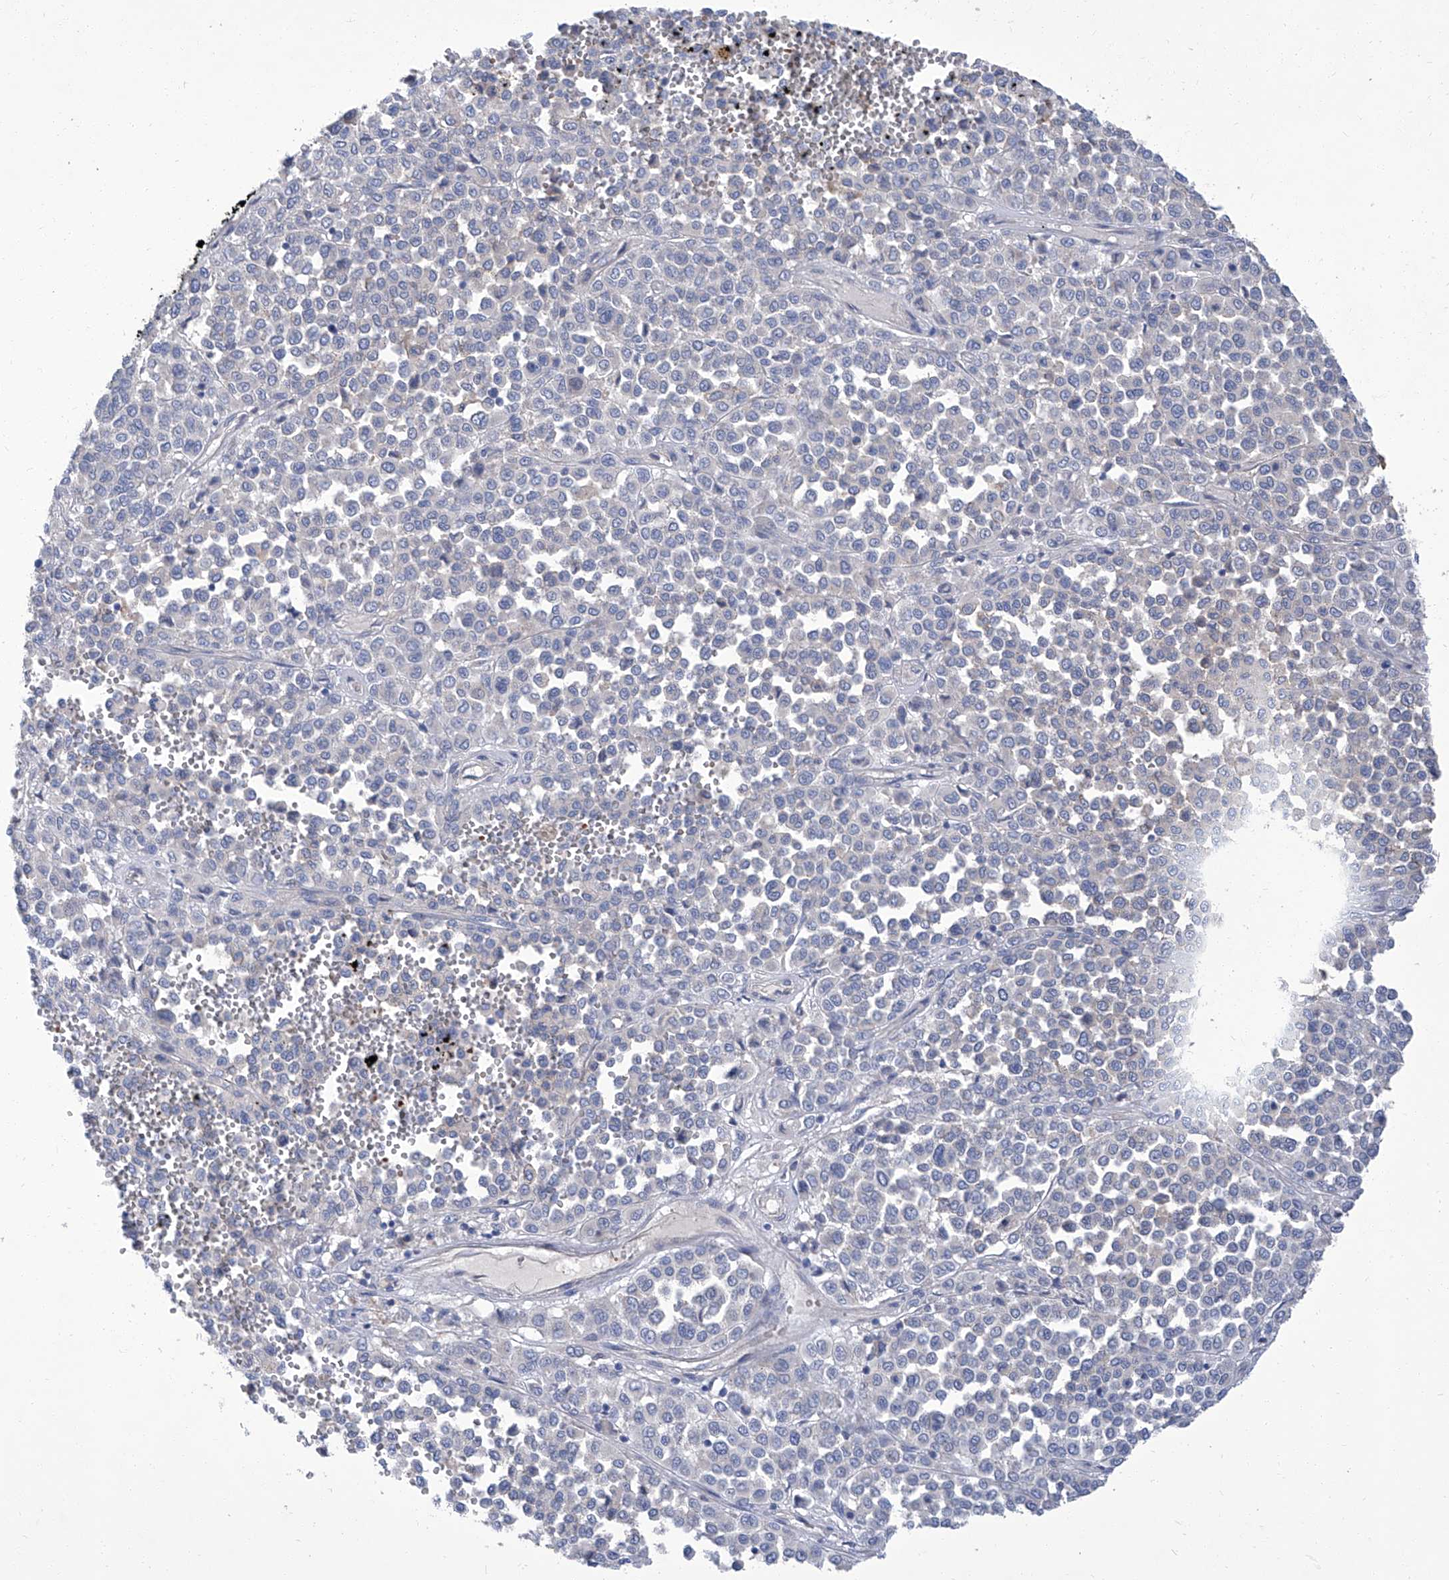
{"staining": {"intensity": "negative", "quantity": "none", "location": "none"}, "tissue": "melanoma", "cell_type": "Tumor cells", "image_type": "cancer", "snomed": [{"axis": "morphology", "description": "Malignant melanoma, Metastatic site"}, {"axis": "topography", "description": "Pancreas"}], "caption": "A high-resolution histopathology image shows immunohistochemistry staining of melanoma, which reveals no significant expression in tumor cells.", "gene": "PARD3", "patient": {"sex": "female", "age": 30}}